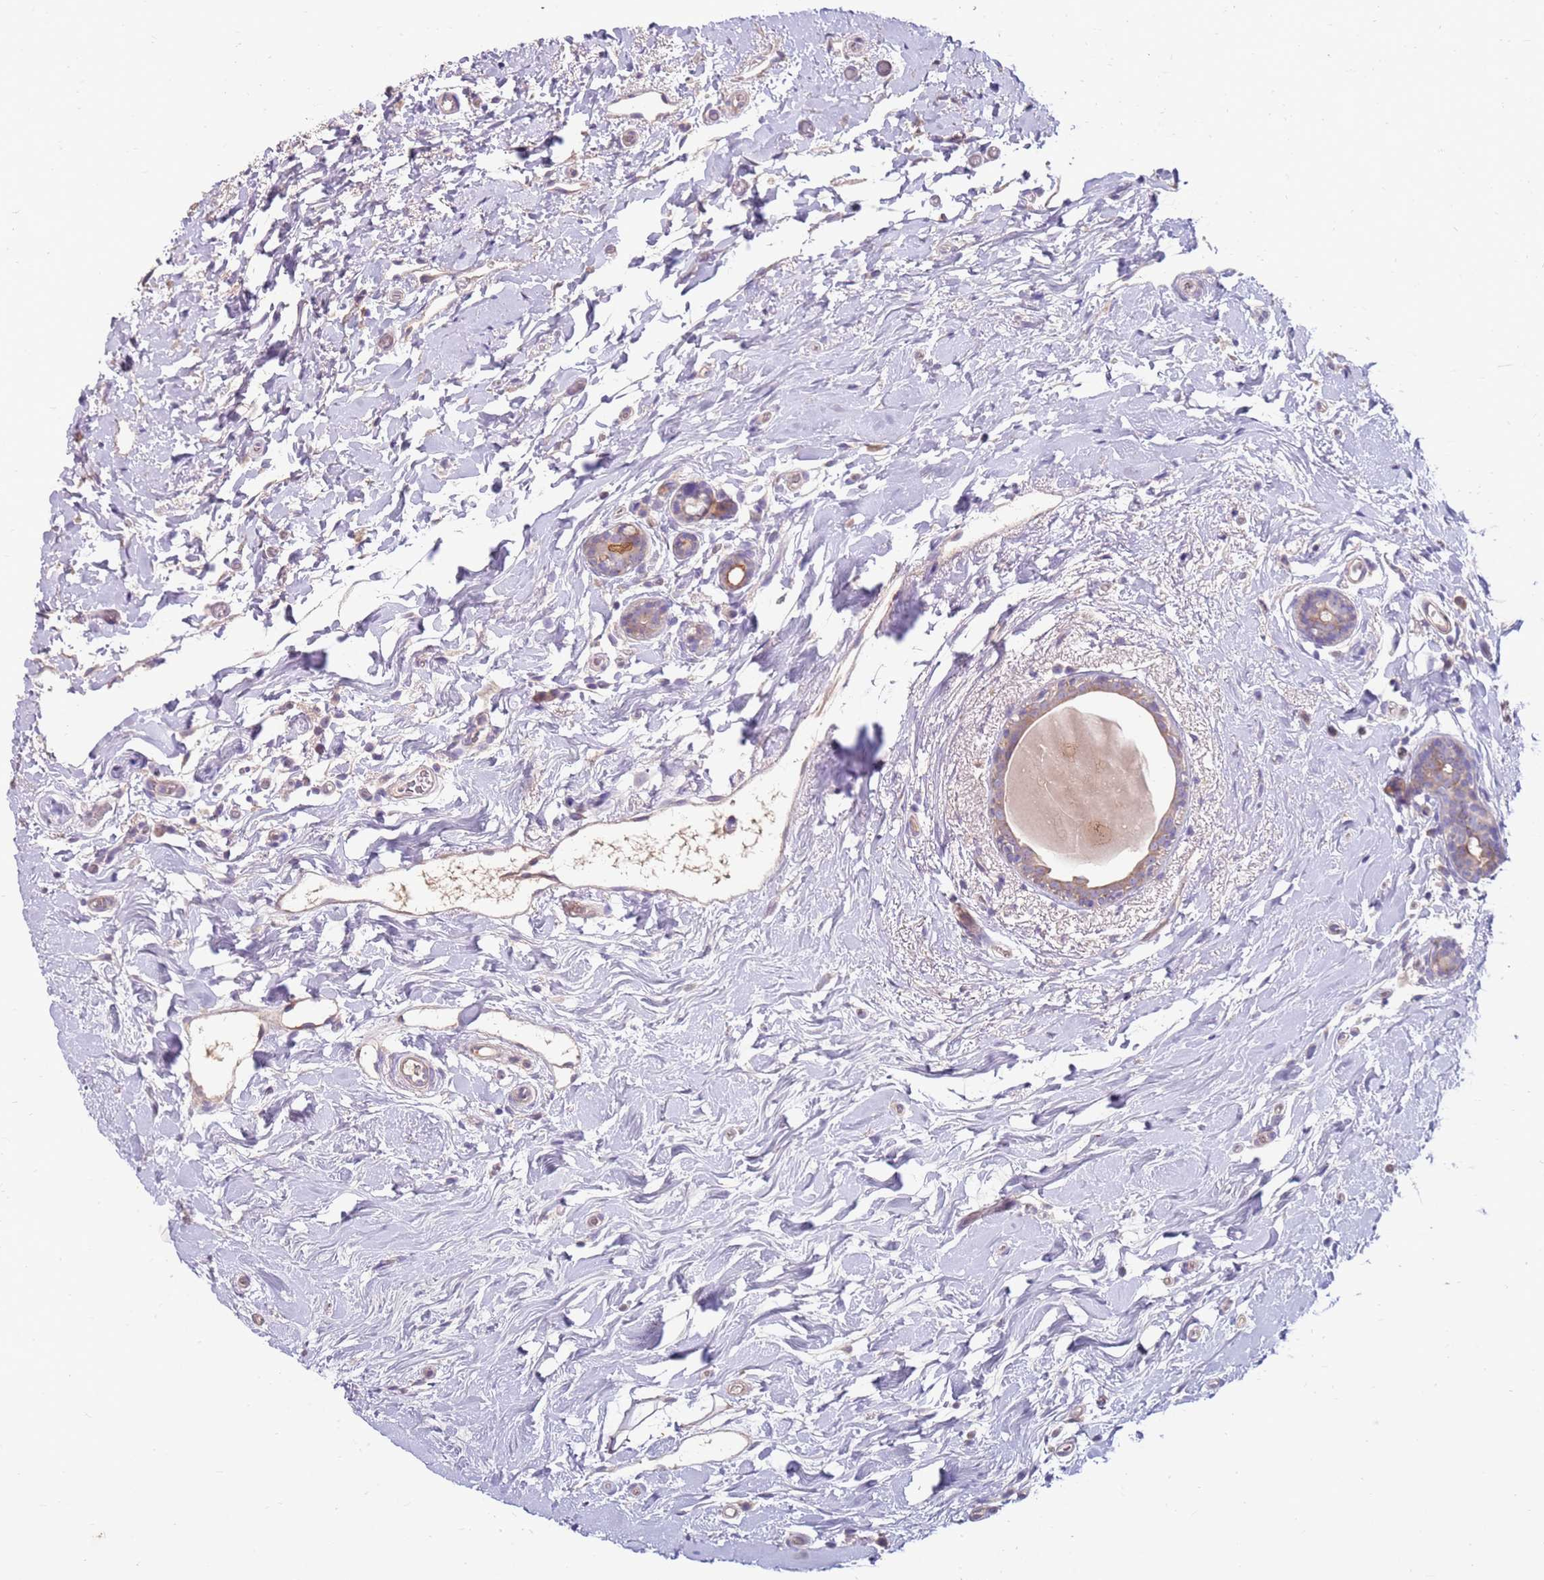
{"staining": {"intensity": "moderate", "quantity": "<25%", "location": "cytoplasmic/membranous"}, "tissue": "breast cancer", "cell_type": "Tumor cells", "image_type": "cancer", "snomed": [{"axis": "morphology", "description": "Normal tissue, NOS"}, {"axis": "morphology", "description": "Duct carcinoma"}, {"axis": "topography", "description": "Breast"}], "caption": "Breast intraductal carcinoma was stained to show a protein in brown. There is low levels of moderate cytoplasmic/membranous expression in about <25% of tumor cells.", "gene": "SLC44A4", "patient": {"sex": "female", "age": 62}}